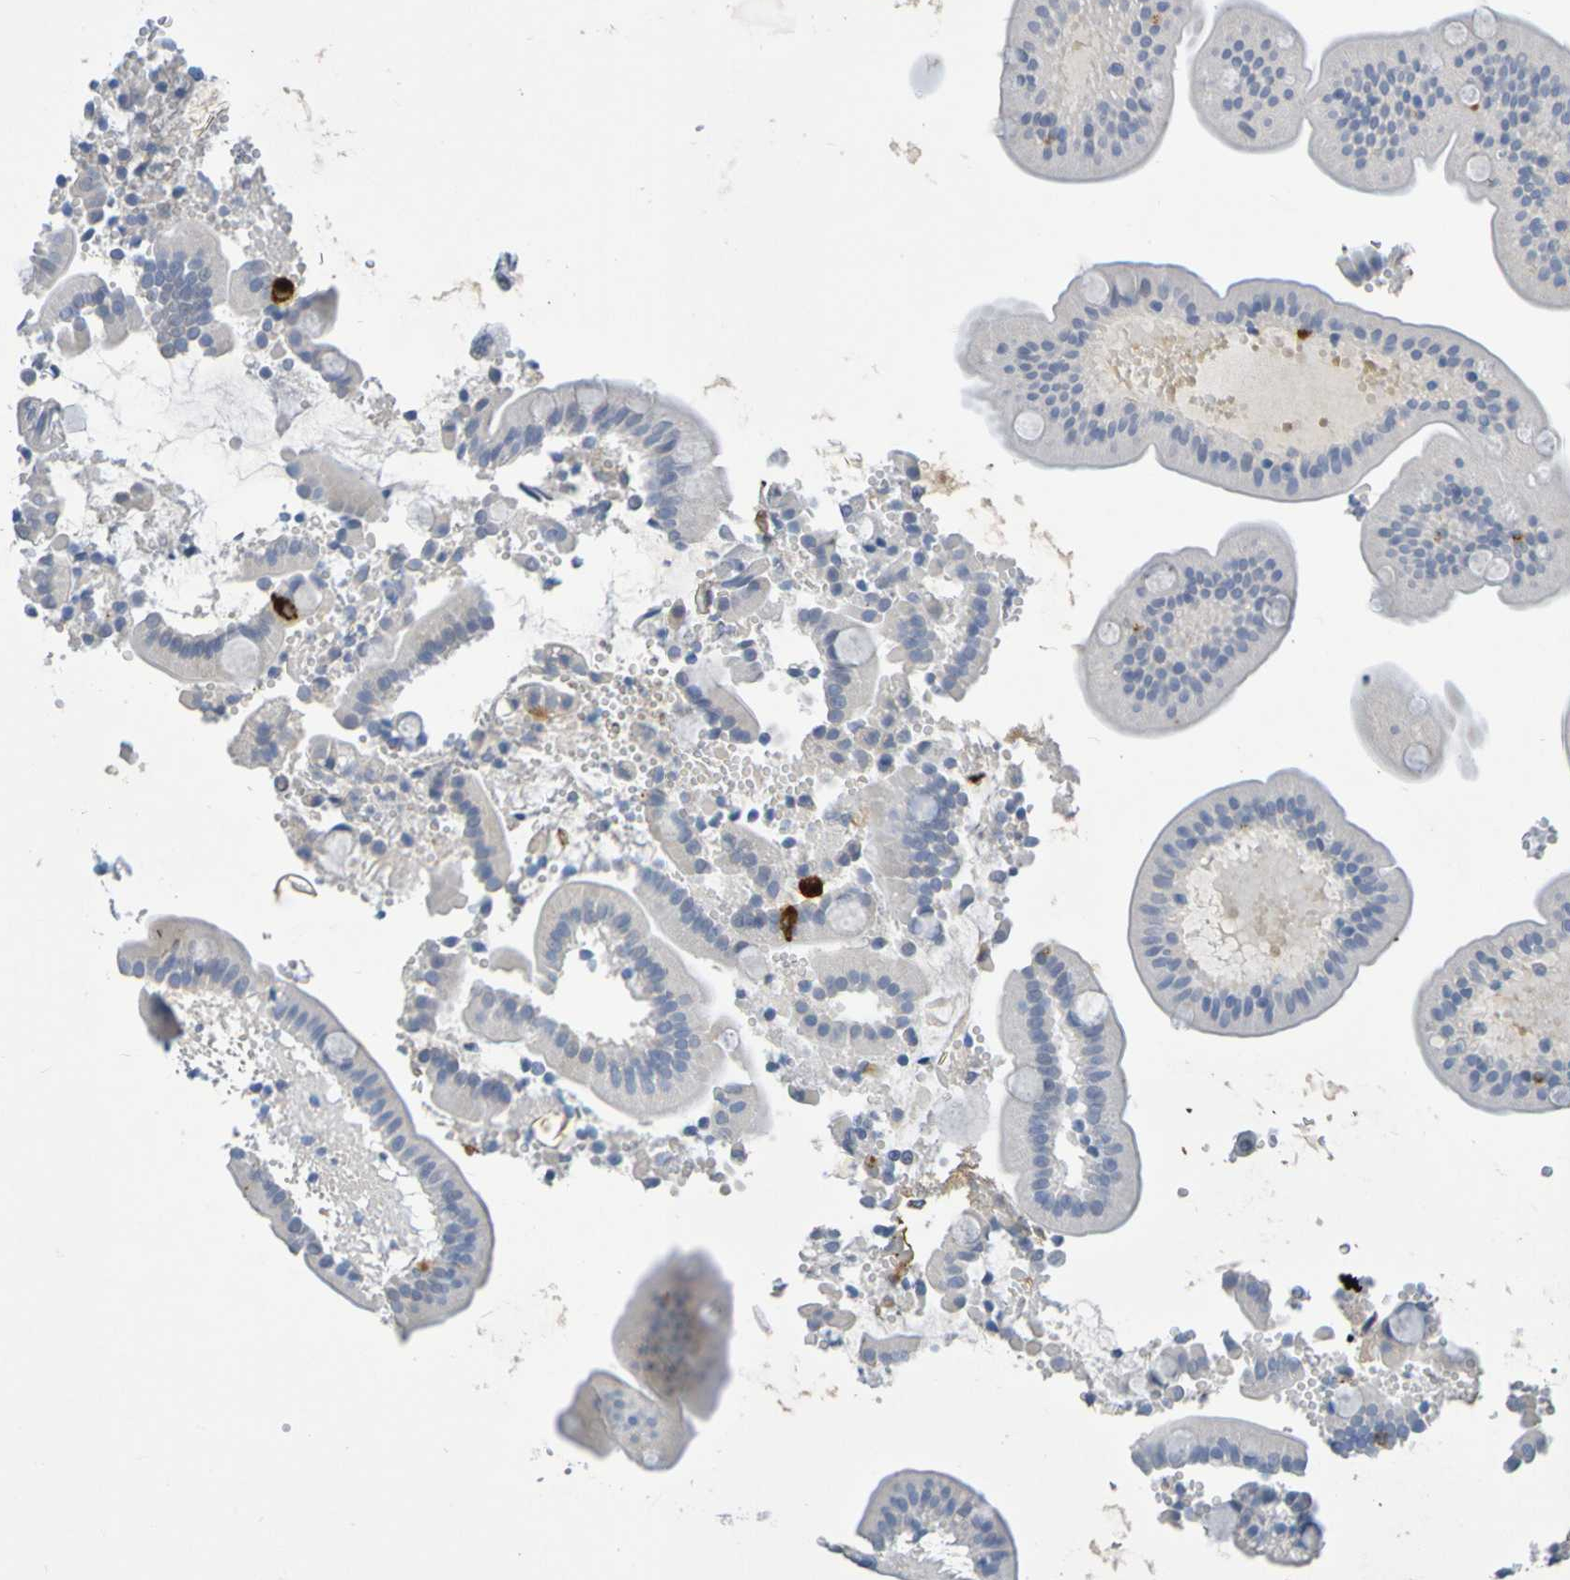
{"staining": {"intensity": "strong", "quantity": "<25%", "location": "cytoplasmic/membranous"}, "tissue": "duodenum", "cell_type": "Glandular cells", "image_type": "normal", "snomed": [{"axis": "morphology", "description": "Normal tissue, NOS"}, {"axis": "topography", "description": "Duodenum"}], "caption": "Immunohistochemistry (DAB) staining of benign human duodenum reveals strong cytoplasmic/membranous protein positivity in about <25% of glandular cells.", "gene": "IL10", "patient": {"sex": "male", "age": 54}}